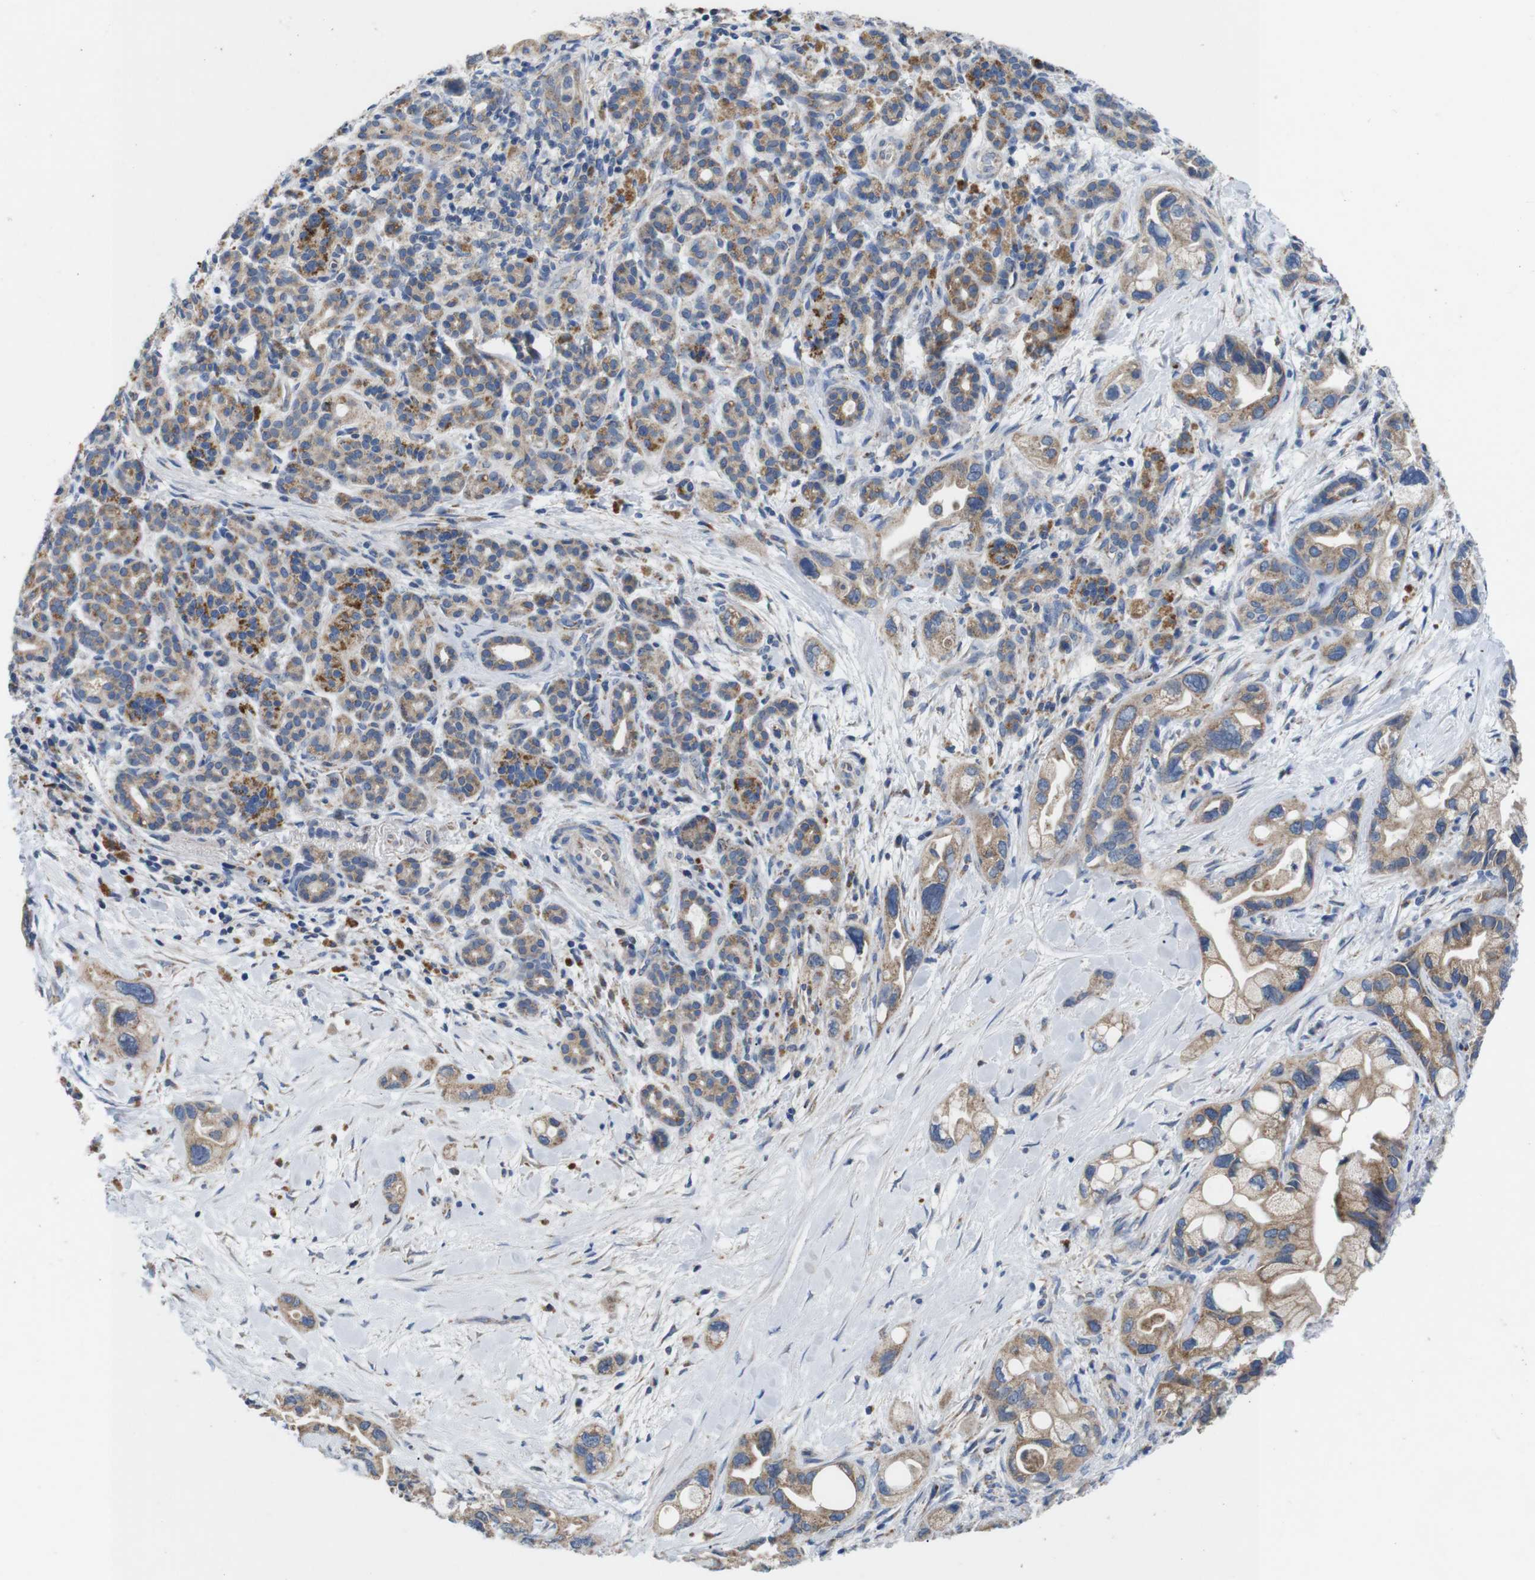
{"staining": {"intensity": "moderate", "quantity": ">75%", "location": "cytoplasmic/membranous"}, "tissue": "pancreatic cancer", "cell_type": "Tumor cells", "image_type": "cancer", "snomed": [{"axis": "morphology", "description": "Adenocarcinoma, NOS"}, {"axis": "topography", "description": "Pancreas"}], "caption": "Immunohistochemistry (IHC) (DAB (3,3'-diaminobenzidine)) staining of pancreatic cancer (adenocarcinoma) demonstrates moderate cytoplasmic/membranous protein expression in about >75% of tumor cells. (DAB (3,3'-diaminobenzidine) = brown stain, brightfield microscopy at high magnification).", "gene": "F2RL1", "patient": {"sex": "female", "age": 77}}